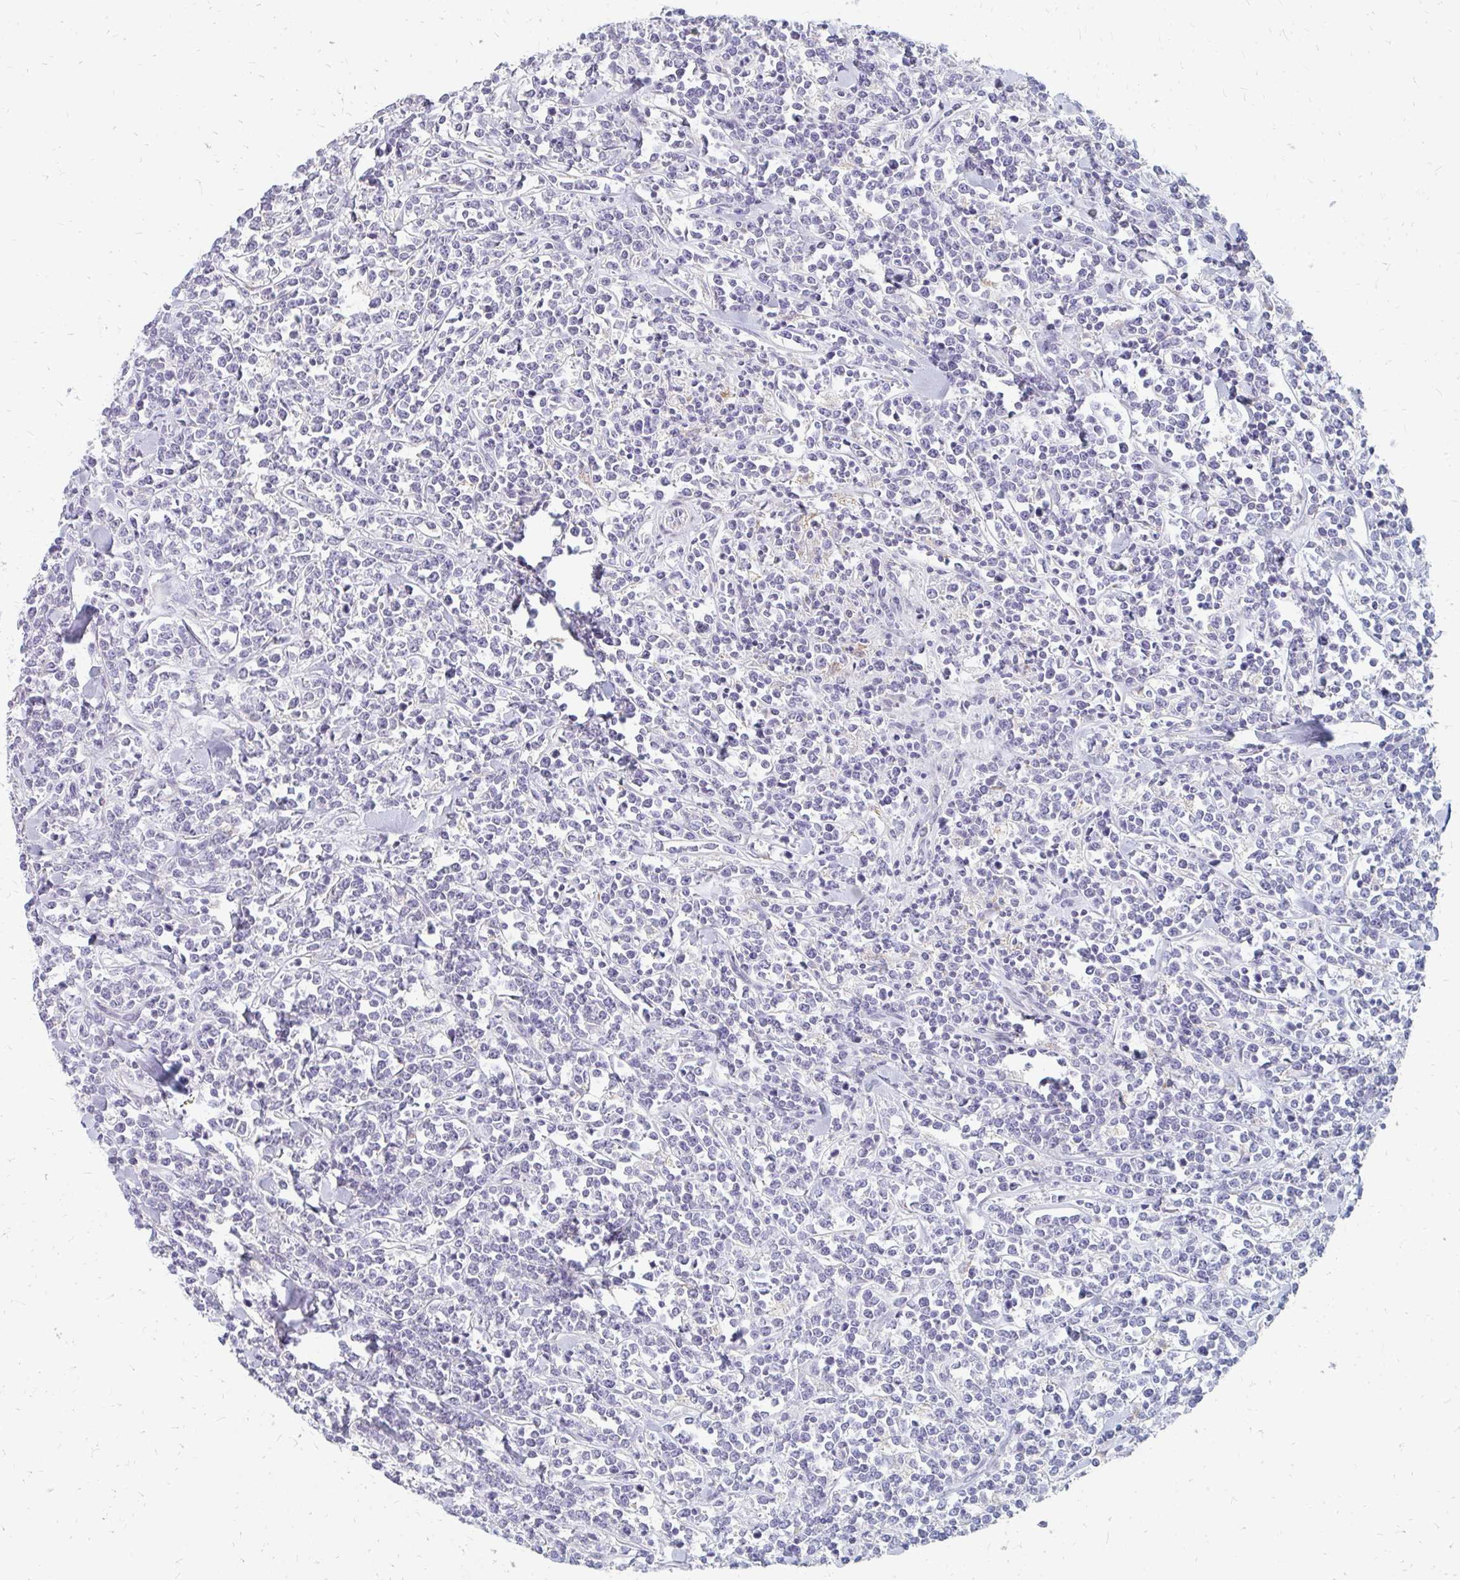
{"staining": {"intensity": "negative", "quantity": "none", "location": "none"}, "tissue": "lymphoma", "cell_type": "Tumor cells", "image_type": "cancer", "snomed": [{"axis": "morphology", "description": "Malignant lymphoma, non-Hodgkin's type, High grade"}, {"axis": "topography", "description": "Small intestine"}, {"axis": "topography", "description": "Colon"}], "caption": "Histopathology image shows no protein staining in tumor cells of malignant lymphoma, non-Hodgkin's type (high-grade) tissue. The staining was performed using DAB to visualize the protein expression in brown, while the nuclei were stained in blue with hematoxylin (Magnification: 20x).", "gene": "OR10V1", "patient": {"sex": "male", "age": 8}}